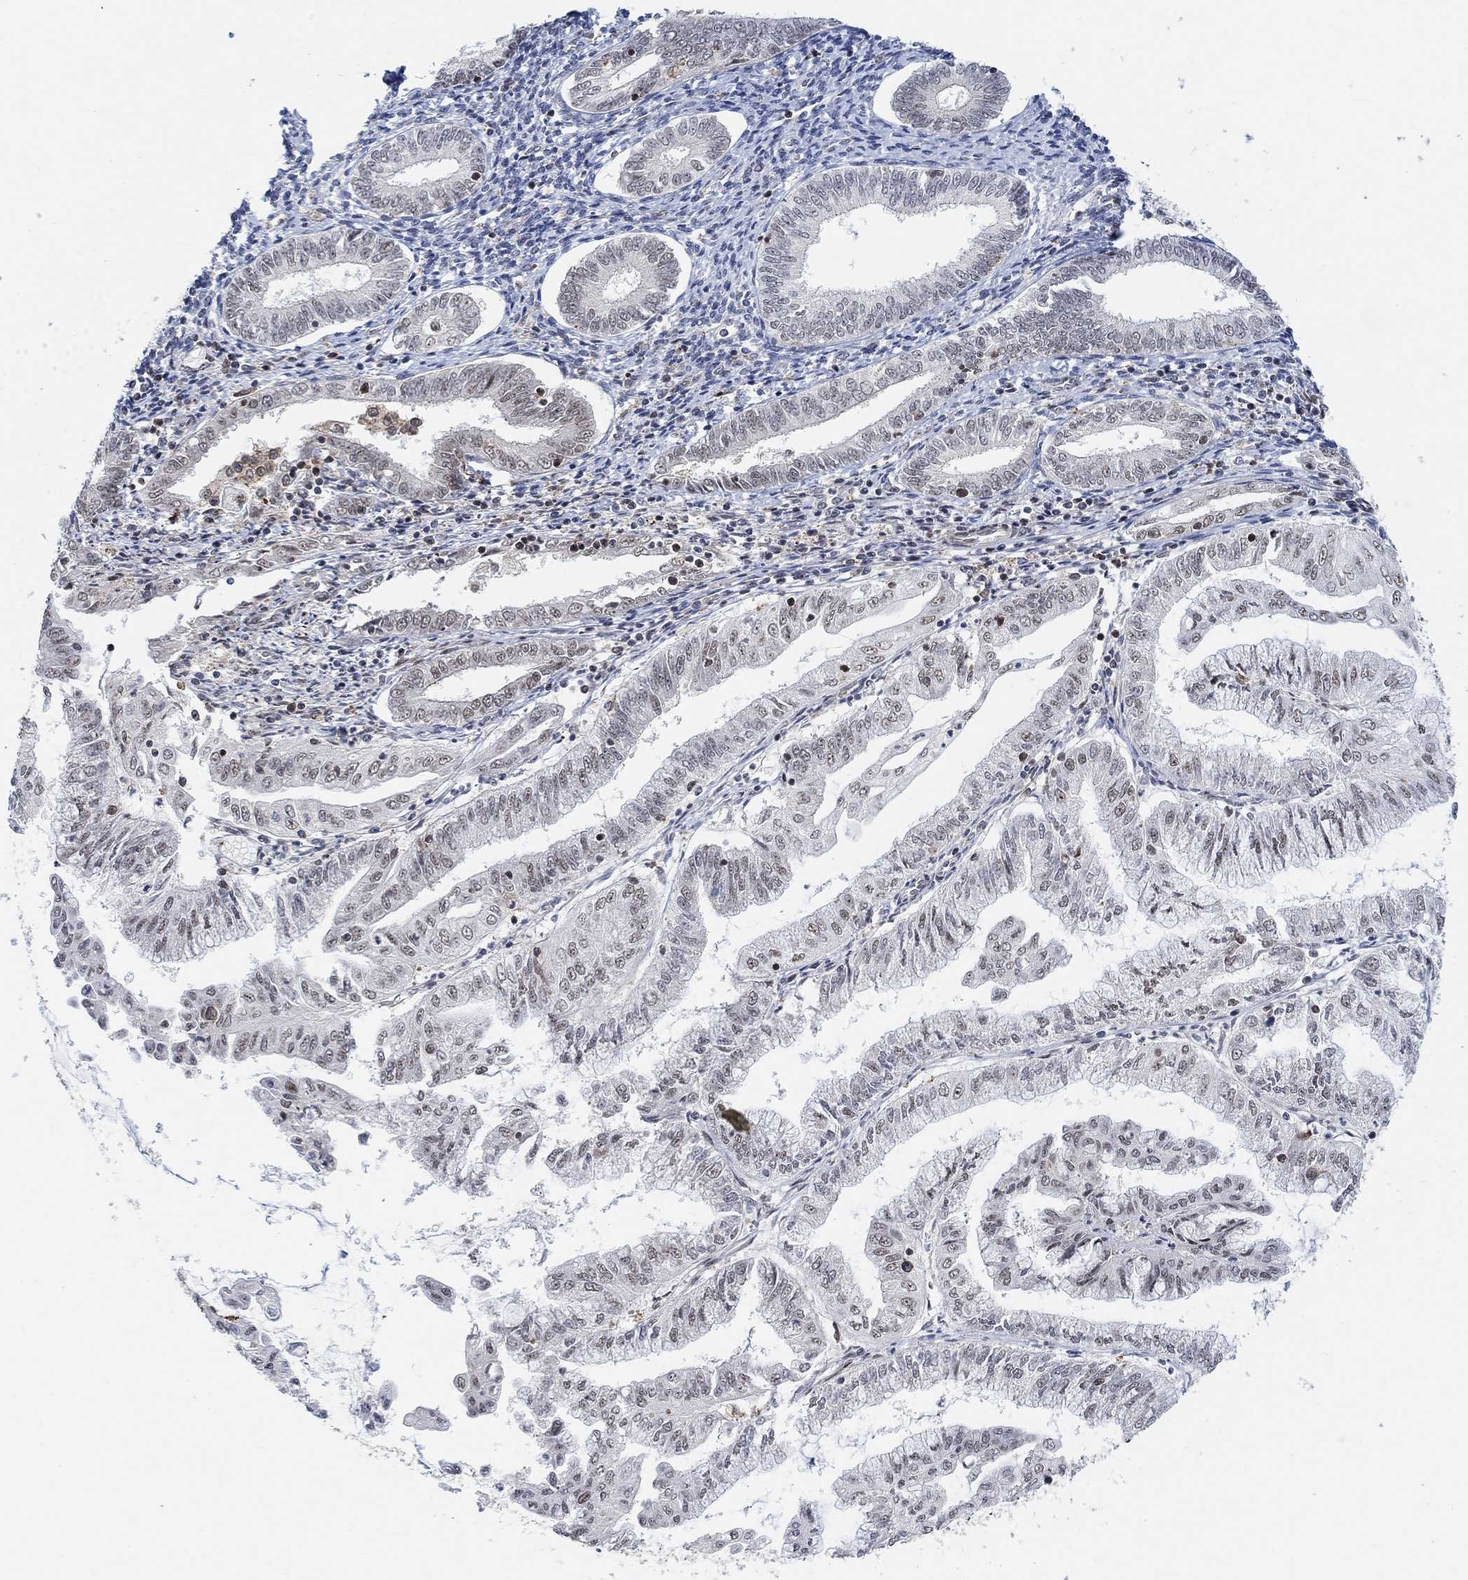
{"staining": {"intensity": "weak", "quantity": "<25%", "location": "cytoplasmic/membranous"}, "tissue": "endometrial cancer", "cell_type": "Tumor cells", "image_type": "cancer", "snomed": [{"axis": "morphology", "description": "Adenocarcinoma, NOS"}, {"axis": "topography", "description": "Endometrium"}], "caption": "IHC of human endometrial cancer (adenocarcinoma) exhibits no staining in tumor cells.", "gene": "PWWP2B", "patient": {"sex": "female", "age": 56}}